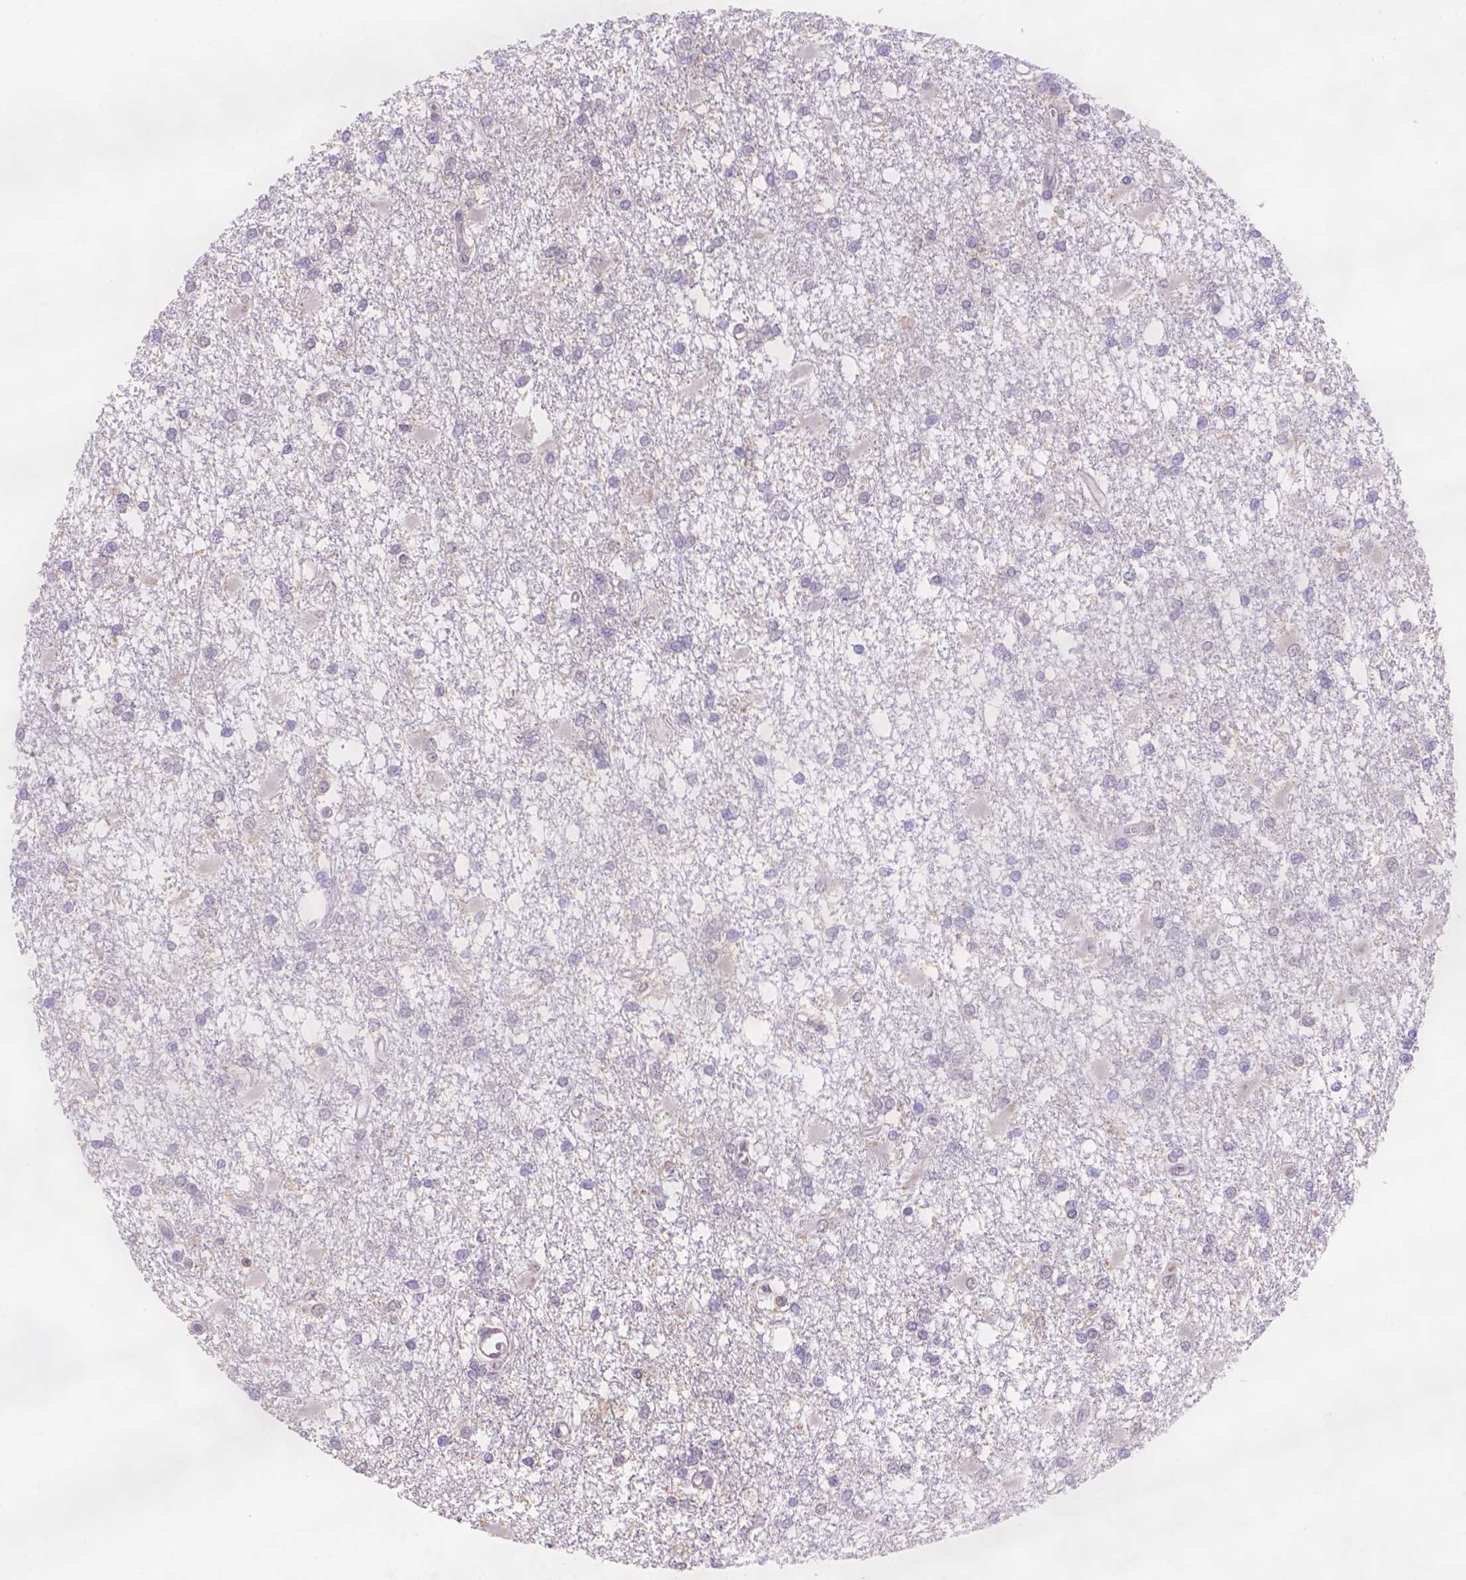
{"staining": {"intensity": "weak", "quantity": "25%-75%", "location": "cytoplasmic/membranous,nuclear"}, "tissue": "glioma", "cell_type": "Tumor cells", "image_type": "cancer", "snomed": [{"axis": "morphology", "description": "Glioma, malignant, High grade"}, {"axis": "topography", "description": "Cerebral cortex"}], "caption": "IHC micrograph of human high-grade glioma (malignant) stained for a protein (brown), which shows low levels of weak cytoplasmic/membranous and nuclear positivity in about 25%-75% of tumor cells.", "gene": "SCML4", "patient": {"sex": "male", "age": 79}}